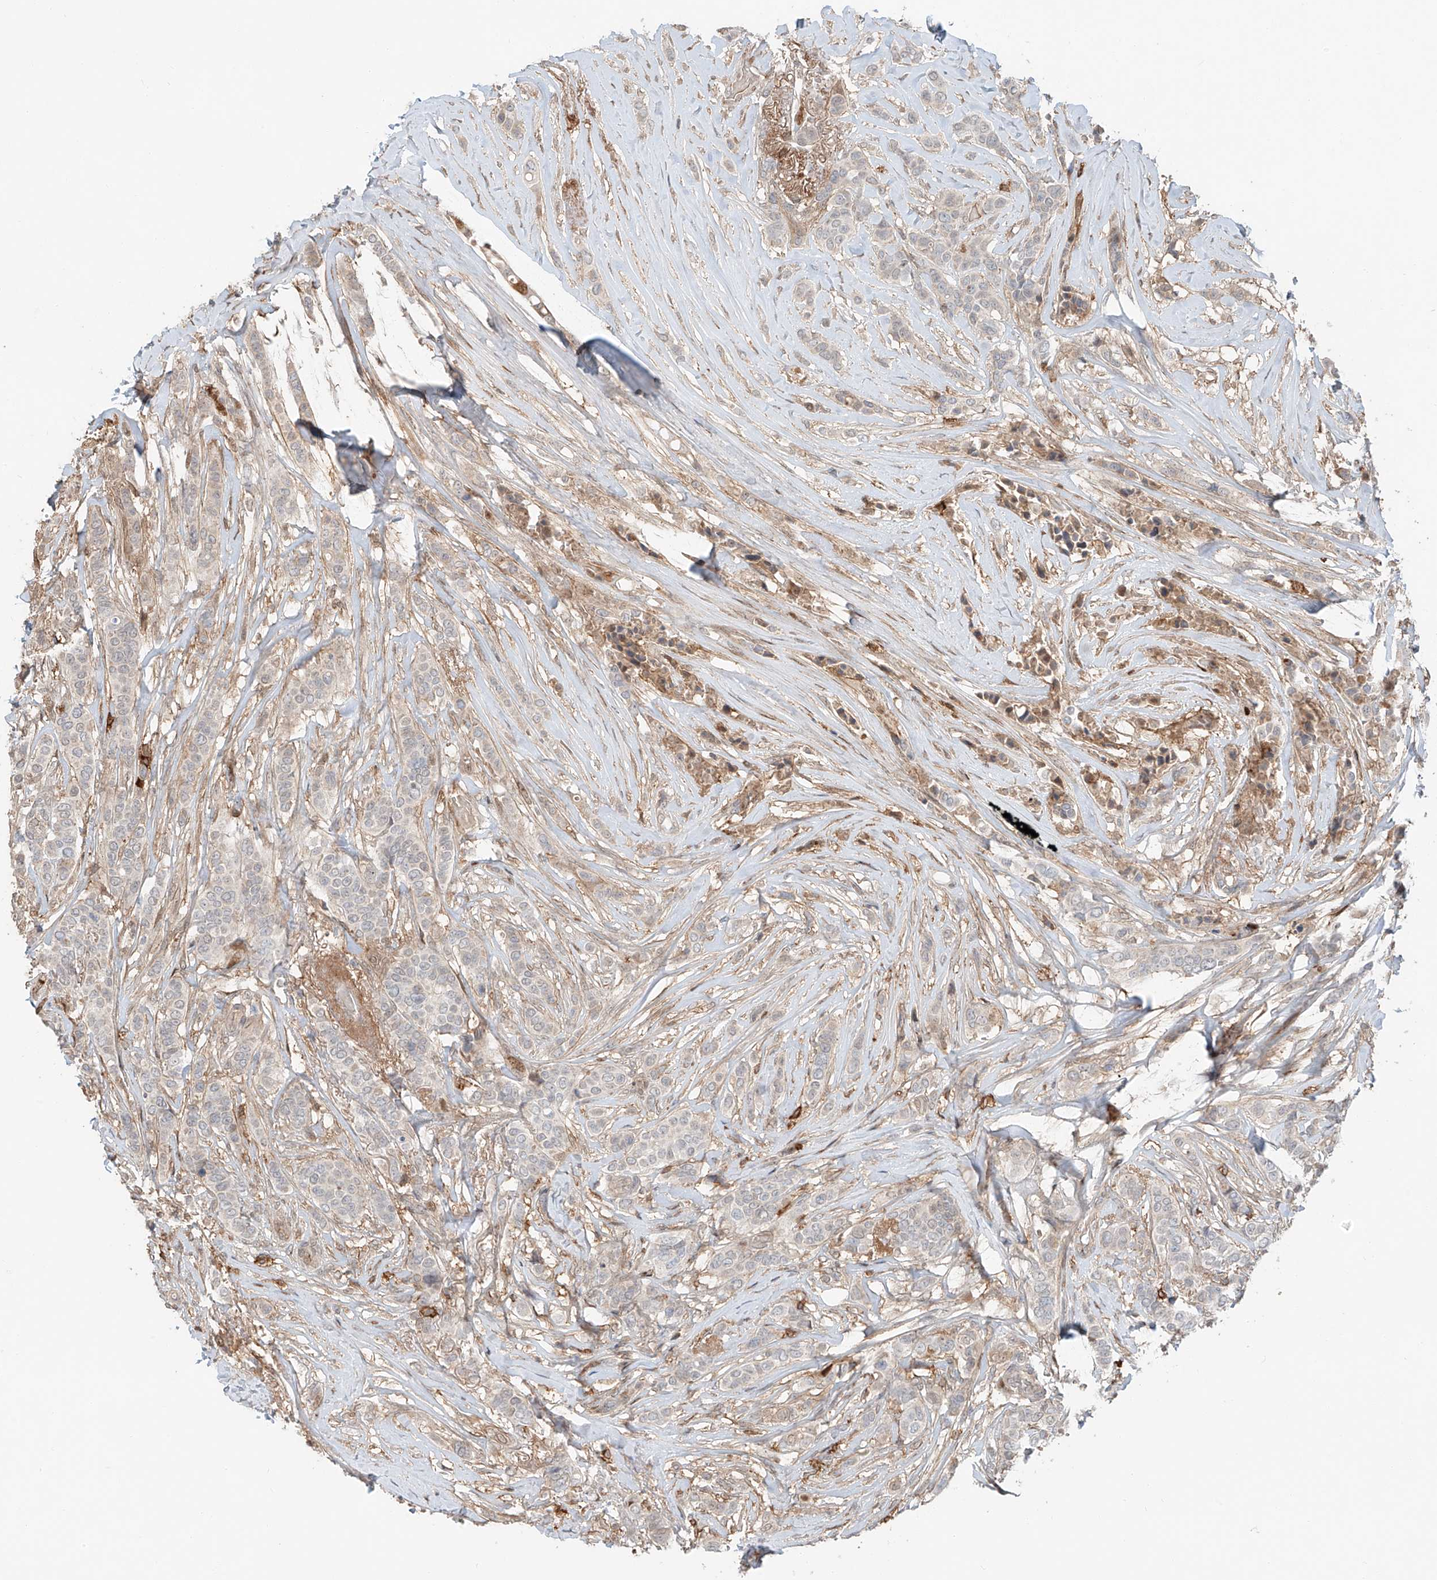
{"staining": {"intensity": "negative", "quantity": "none", "location": "none"}, "tissue": "breast cancer", "cell_type": "Tumor cells", "image_type": "cancer", "snomed": [{"axis": "morphology", "description": "Lobular carcinoma"}, {"axis": "topography", "description": "Breast"}], "caption": "High power microscopy histopathology image of an immunohistochemistry image of lobular carcinoma (breast), revealing no significant staining in tumor cells. (Brightfield microscopy of DAB (3,3'-diaminobenzidine) IHC at high magnification).", "gene": "CEP162", "patient": {"sex": "female", "age": 51}}